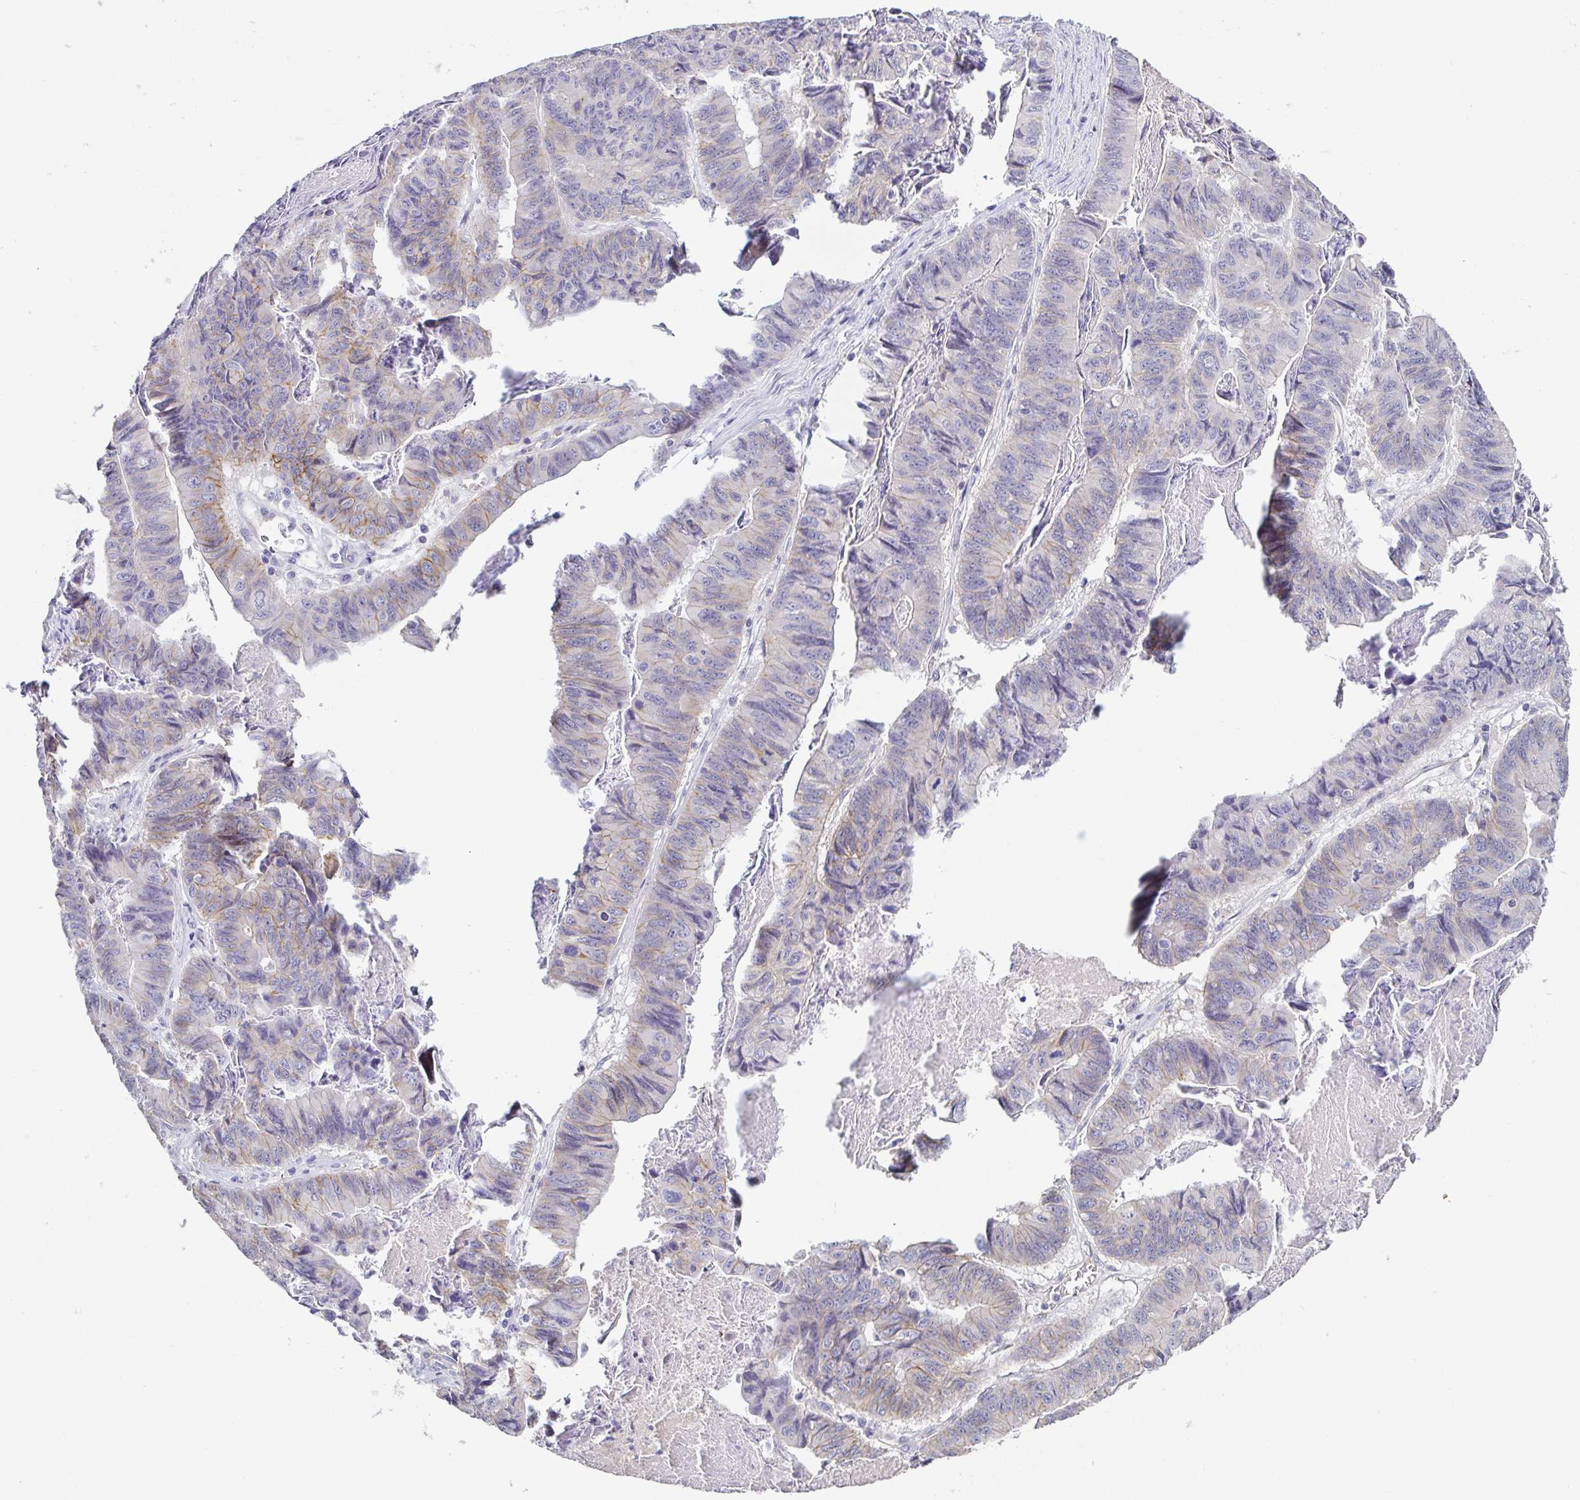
{"staining": {"intensity": "weak", "quantity": "<25%", "location": "cytoplasmic/membranous"}, "tissue": "stomach cancer", "cell_type": "Tumor cells", "image_type": "cancer", "snomed": [{"axis": "morphology", "description": "Adenocarcinoma, NOS"}, {"axis": "topography", "description": "Stomach, lower"}], "caption": "Stomach cancer was stained to show a protein in brown. There is no significant staining in tumor cells.", "gene": "PIWIL3", "patient": {"sex": "male", "age": 77}}